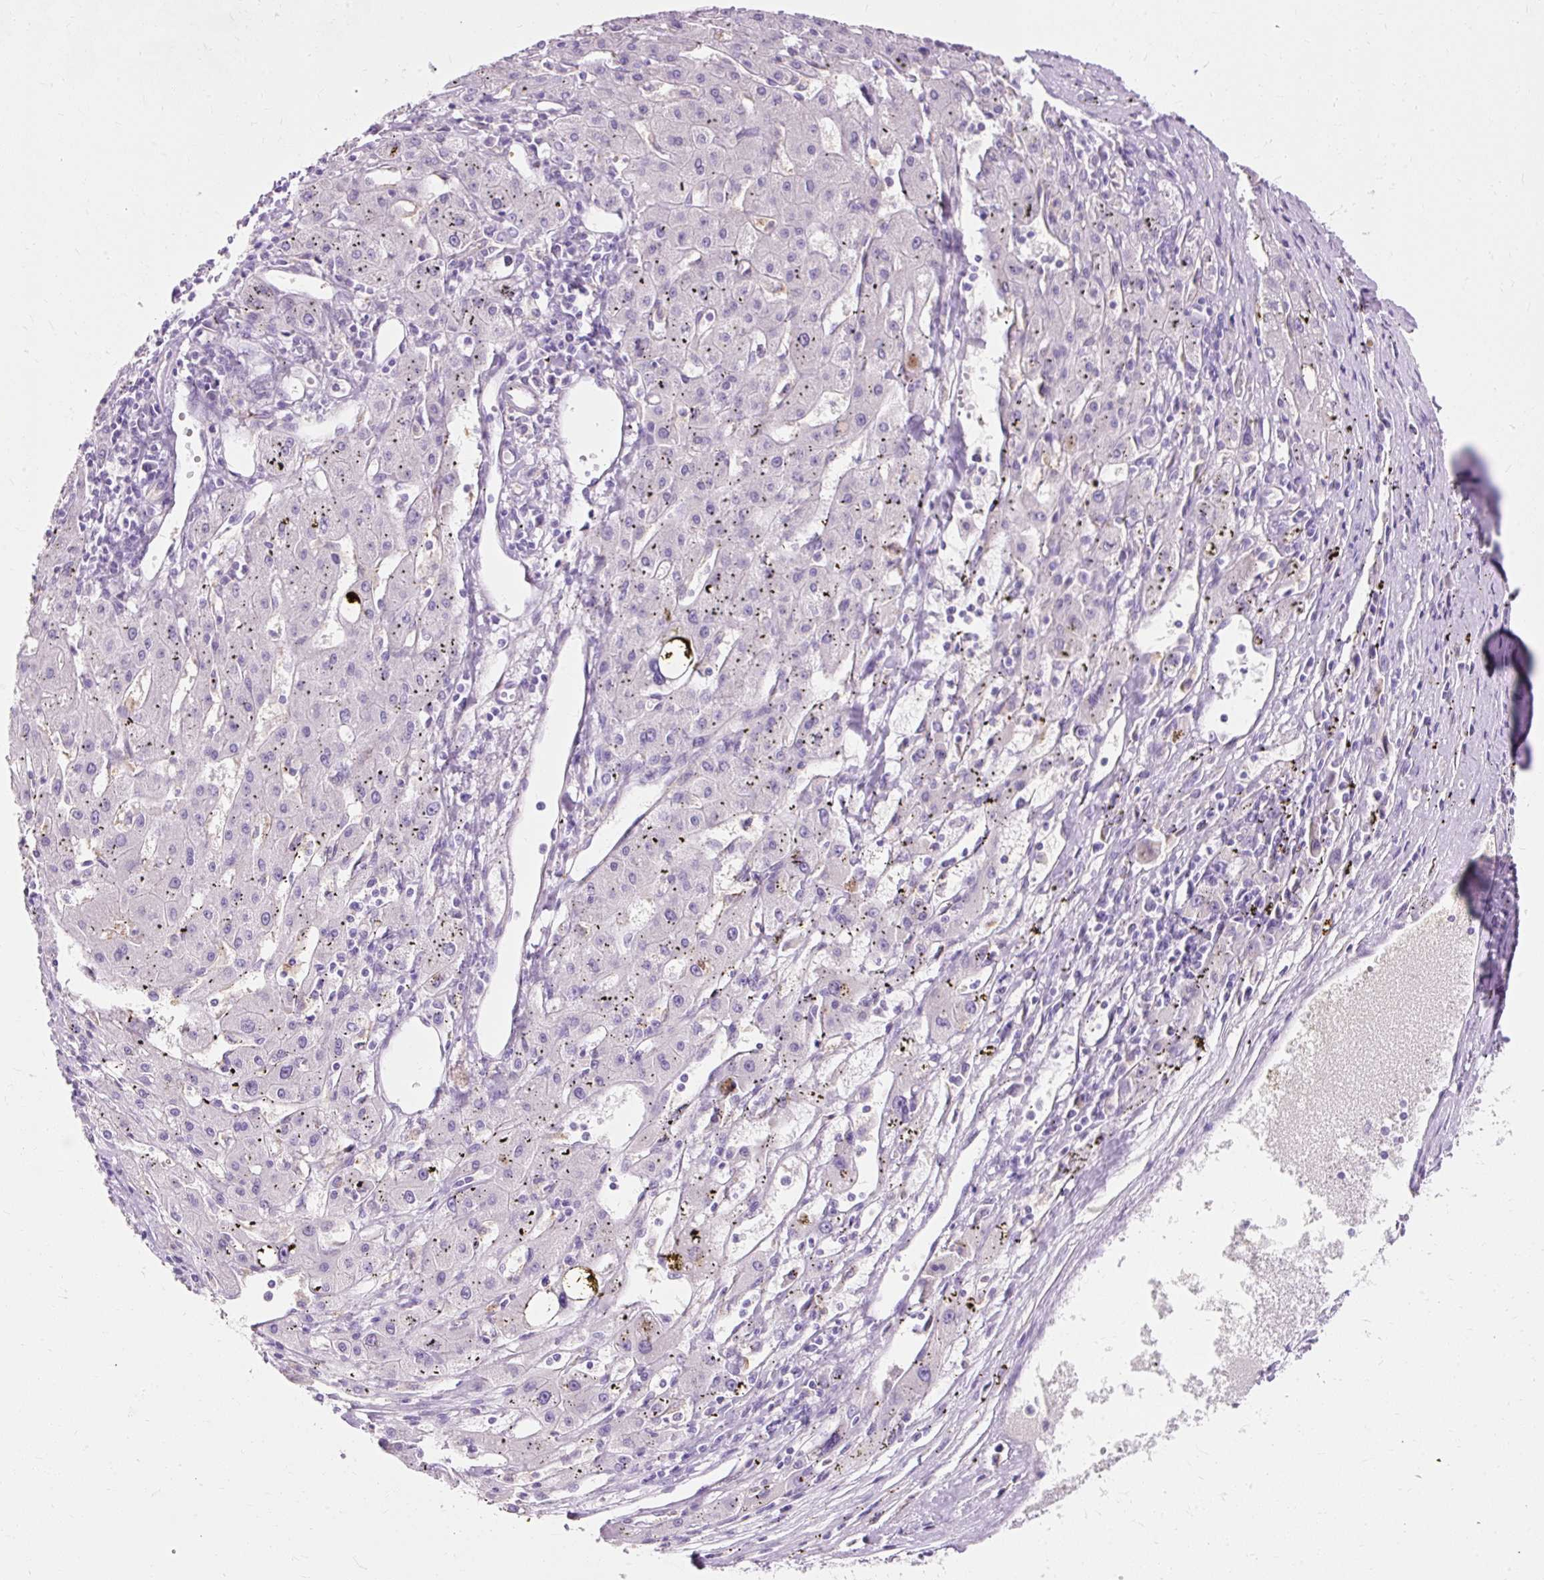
{"staining": {"intensity": "negative", "quantity": "none", "location": "none"}, "tissue": "liver cancer", "cell_type": "Tumor cells", "image_type": "cancer", "snomed": [{"axis": "morphology", "description": "Carcinoma, Hepatocellular, NOS"}, {"axis": "topography", "description": "Liver"}], "caption": "Immunohistochemistry (IHC) image of human hepatocellular carcinoma (liver) stained for a protein (brown), which displays no positivity in tumor cells. Nuclei are stained in blue.", "gene": "CLDN25", "patient": {"sex": "male", "age": 72}}